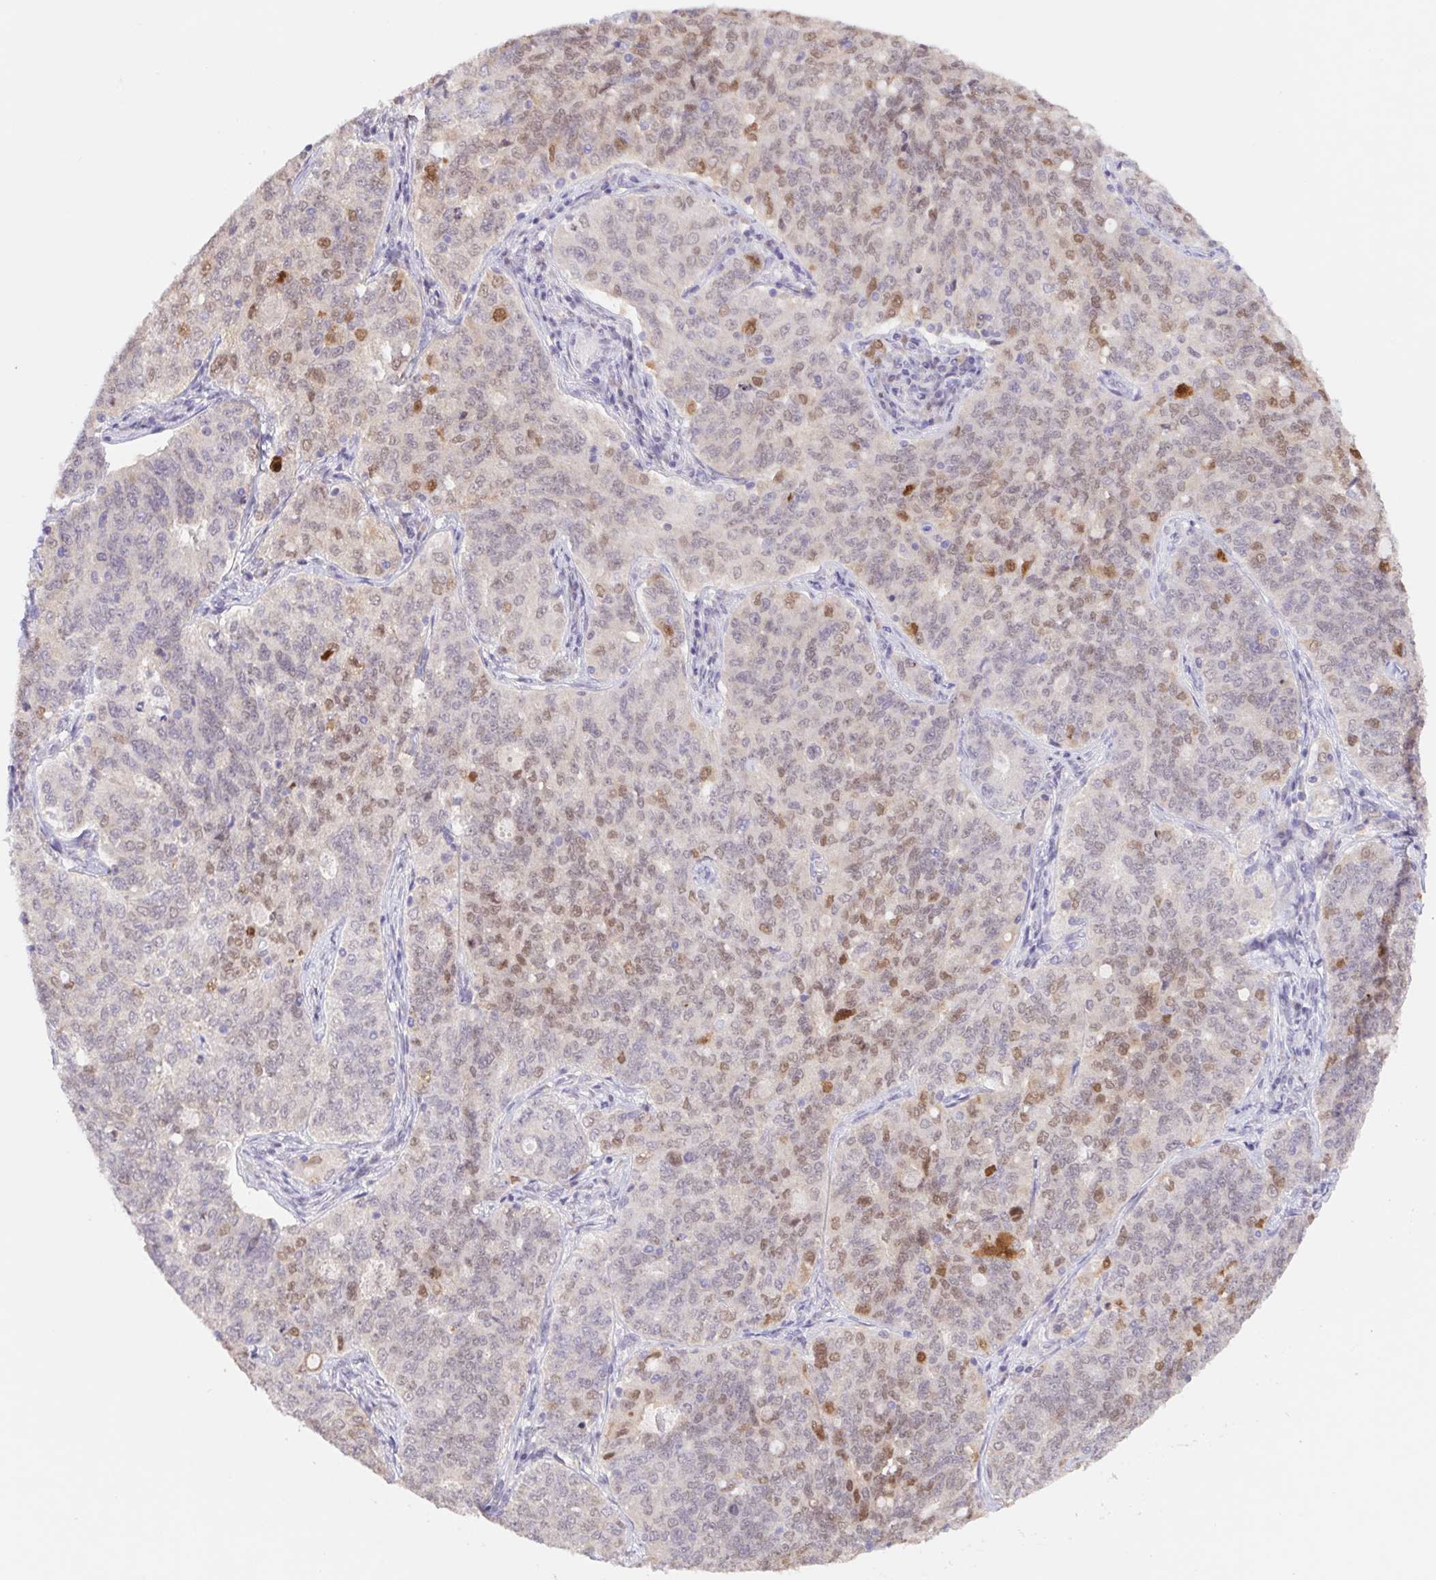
{"staining": {"intensity": "weak", "quantity": "<25%", "location": "nuclear"}, "tissue": "endometrial cancer", "cell_type": "Tumor cells", "image_type": "cancer", "snomed": [{"axis": "morphology", "description": "Adenocarcinoma, NOS"}, {"axis": "topography", "description": "Endometrium"}], "caption": "An immunohistochemistry (IHC) micrograph of endometrial cancer (adenocarcinoma) is shown. There is no staining in tumor cells of endometrial cancer (adenocarcinoma).", "gene": "L3MBTL4", "patient": {"sex": "female", "age": 43}}